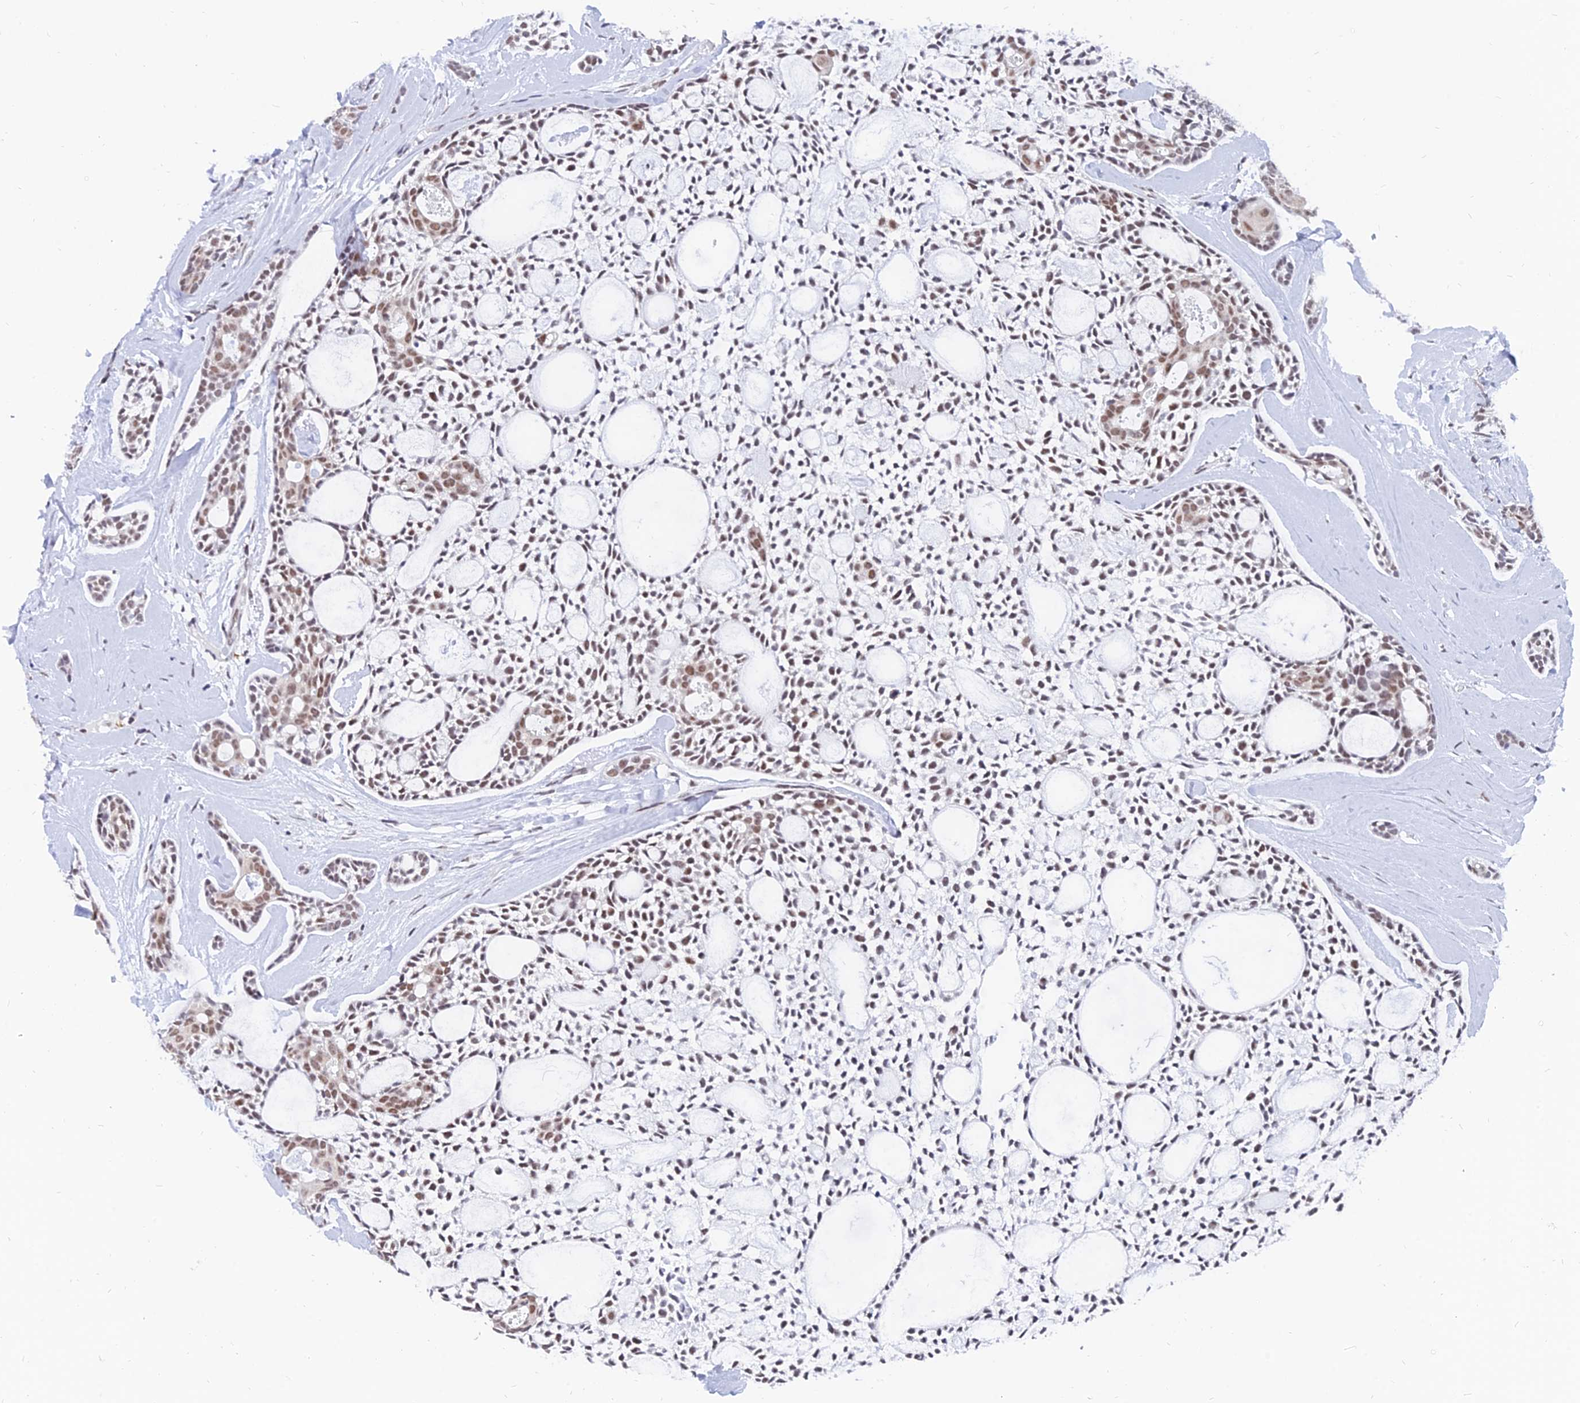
{"staining": {"intensity": "moderate", "quantity": "<25%", "location": "nuclear"}, "tissue": "head and neck cancer", "cell_type": "Tumor cells", "image_type": "cancer", "snomed": [{"axis": "morphology", "description": "Adenocarcinoma, NOS"}, {"axis": "topography", "description": "Subcutis"}, {"axis": "topography", "description": "Head-Neck"}], "caption": "Immunohistochemical staining of human head and neck cancer displays low levels of moderate nuclear protein staining in about <25% of tumor cells. (IHC, brightfield microscopy, high magnification).", "gene": "DPY30", "patient": {"sex": "female", "age": 73}}